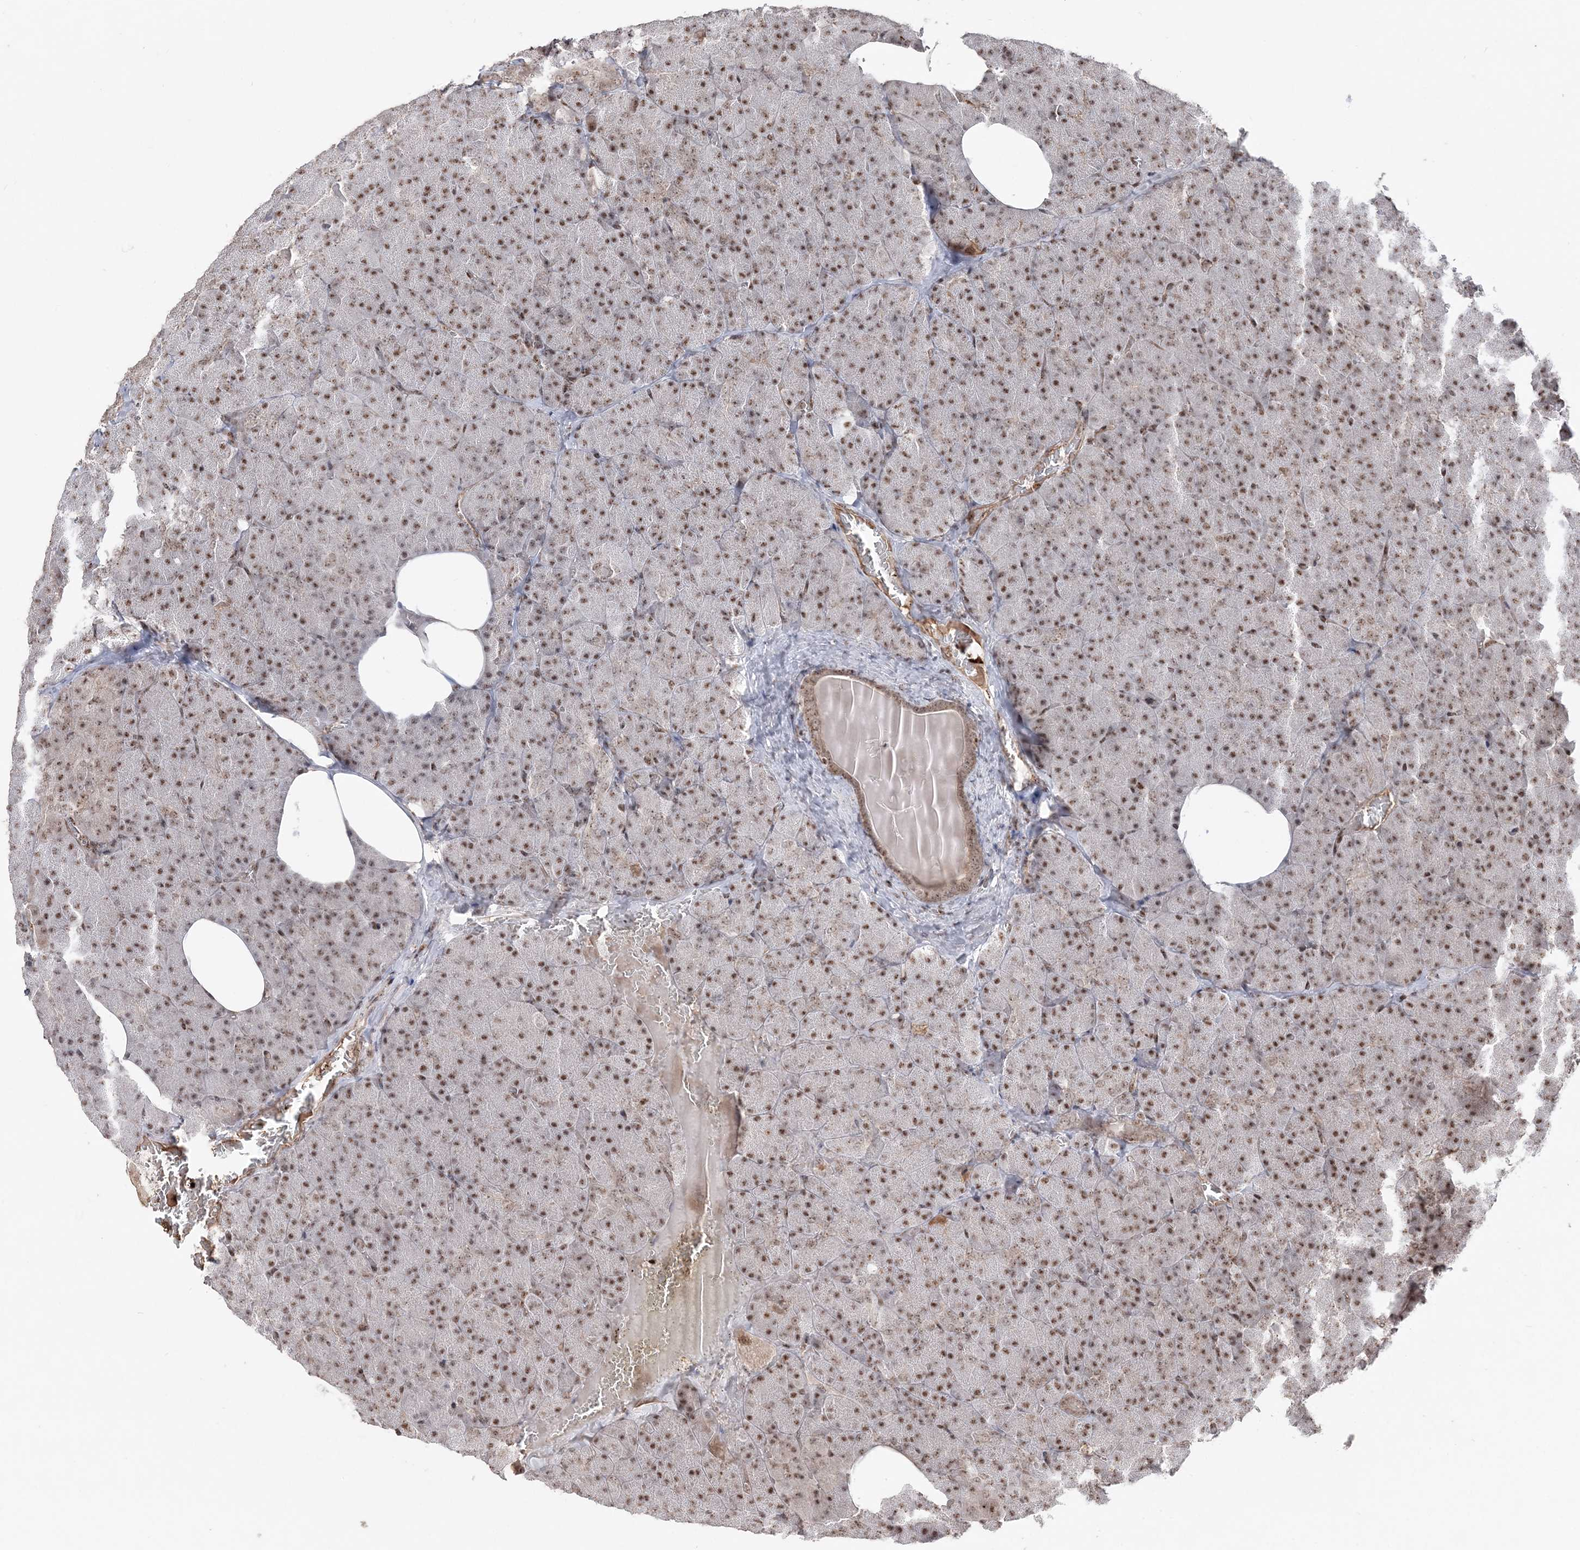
{"staining": {"intensity": "moderate", "quantity": ">75%", "location": "nuclear"}, "tissue": "pancreas", "cell_type": "Exocrine glandular cells", "image_type": "normal", "snomed": [{"axis": "morphology", "description": "Normal tissue, NOS"}, {"axis": "morphology", "description": "Carcinoid, malignant, NOS"}, {"axis": "topography", "description": "Pancreas"}], "caption": "Brown immunohistochemical staining in benign human pancreas demonstrates moderate nuclear expression in about >75% of exocrine glandular cells.", "gene": "RBM17", "patient": {"sex": "female", "age": 35}}